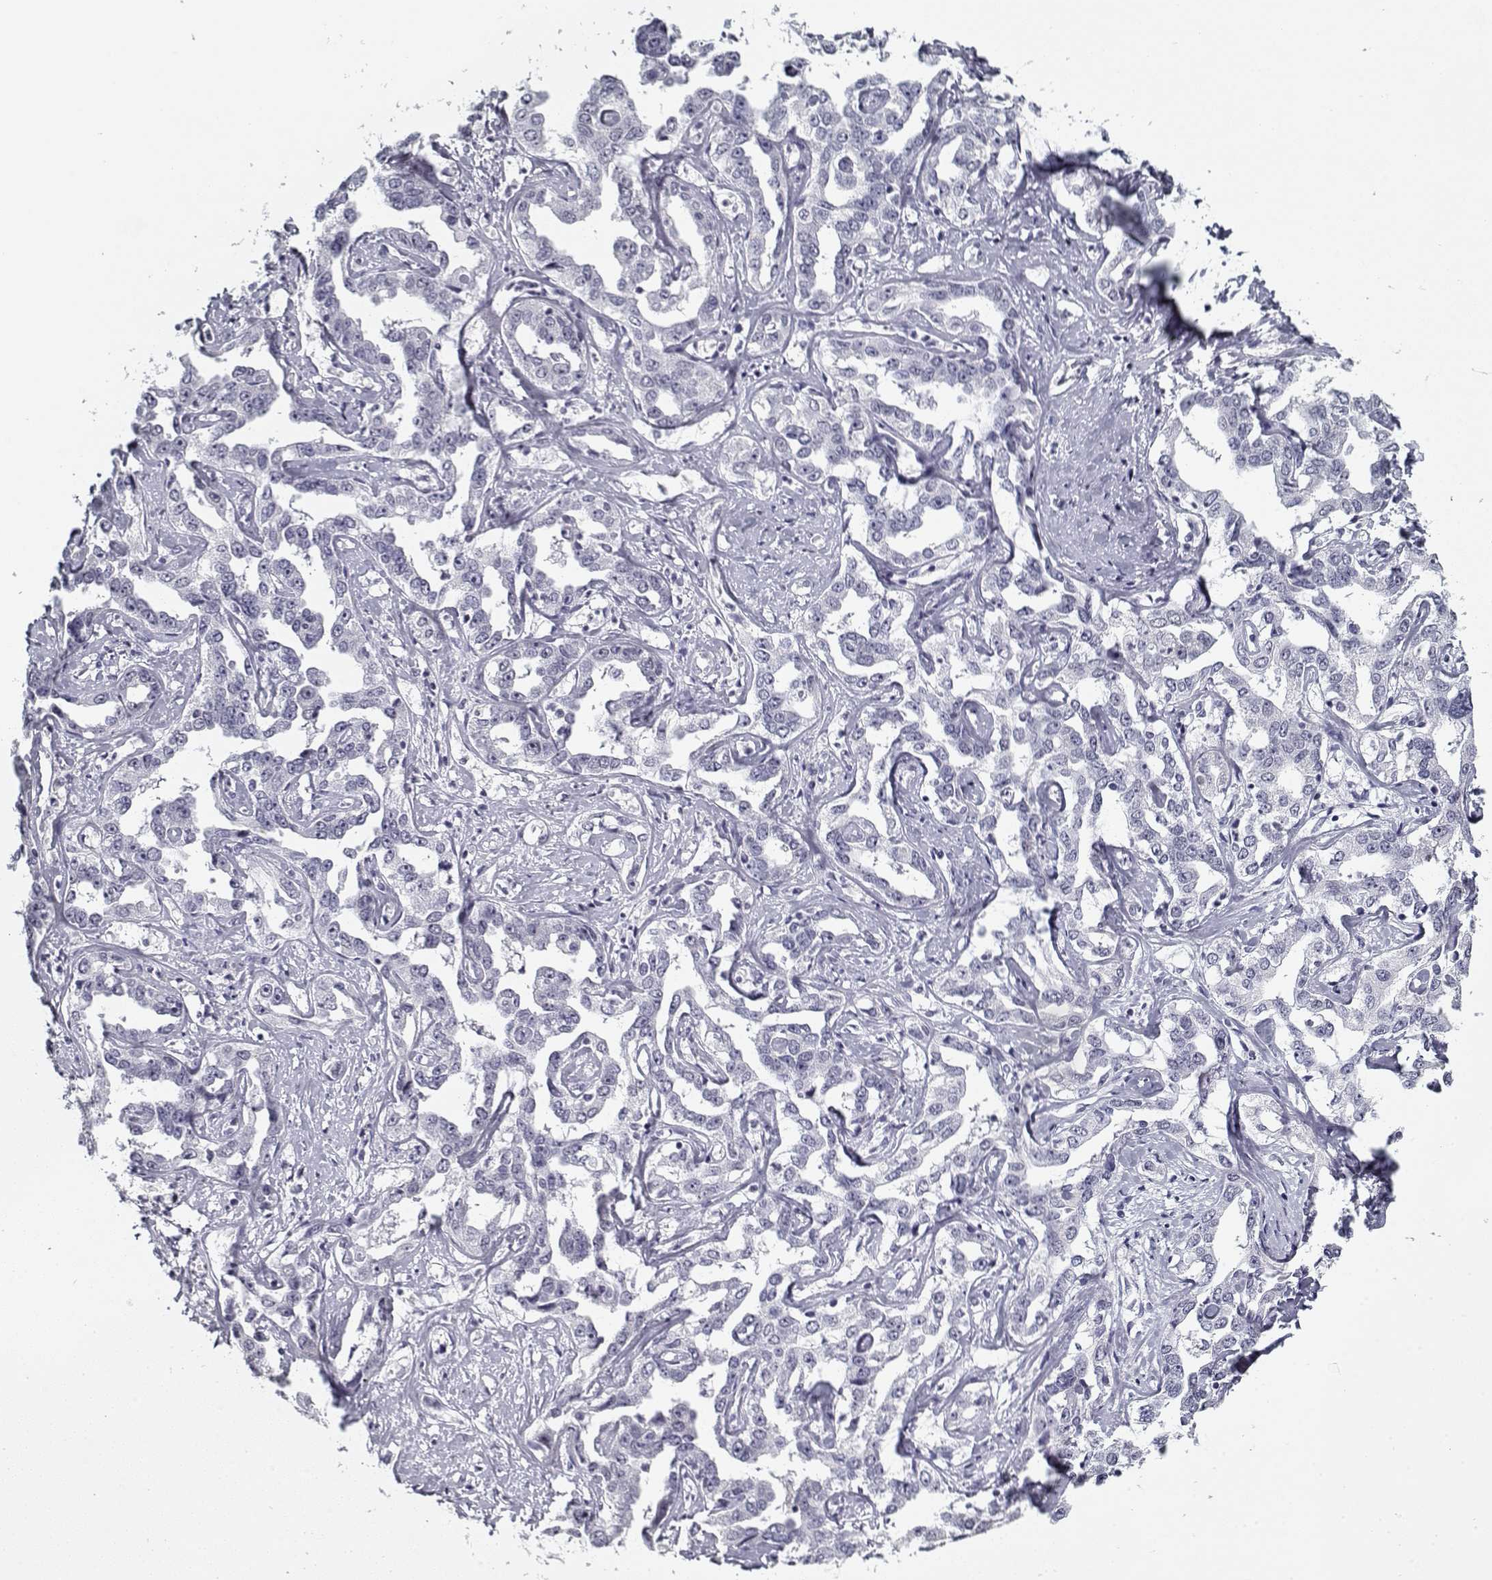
{"staining": {"intensity": "negative", "quantity": "none", "location": "none"}, "tissue": "liver cancer", "cell_type": "Tumor cells", "image_type": "cancer", "snomed": [{"axis": "morphology", "description": "Cholangiocarcinoma"}, {"axis": "topography", "description": "Liver"}], "caption": "The histopathology image displays no significant staining in tumor cells of liver cholangiocarcinoma.", "gene": "RNF32", "patient": {"sex": "male", "age": 59}}